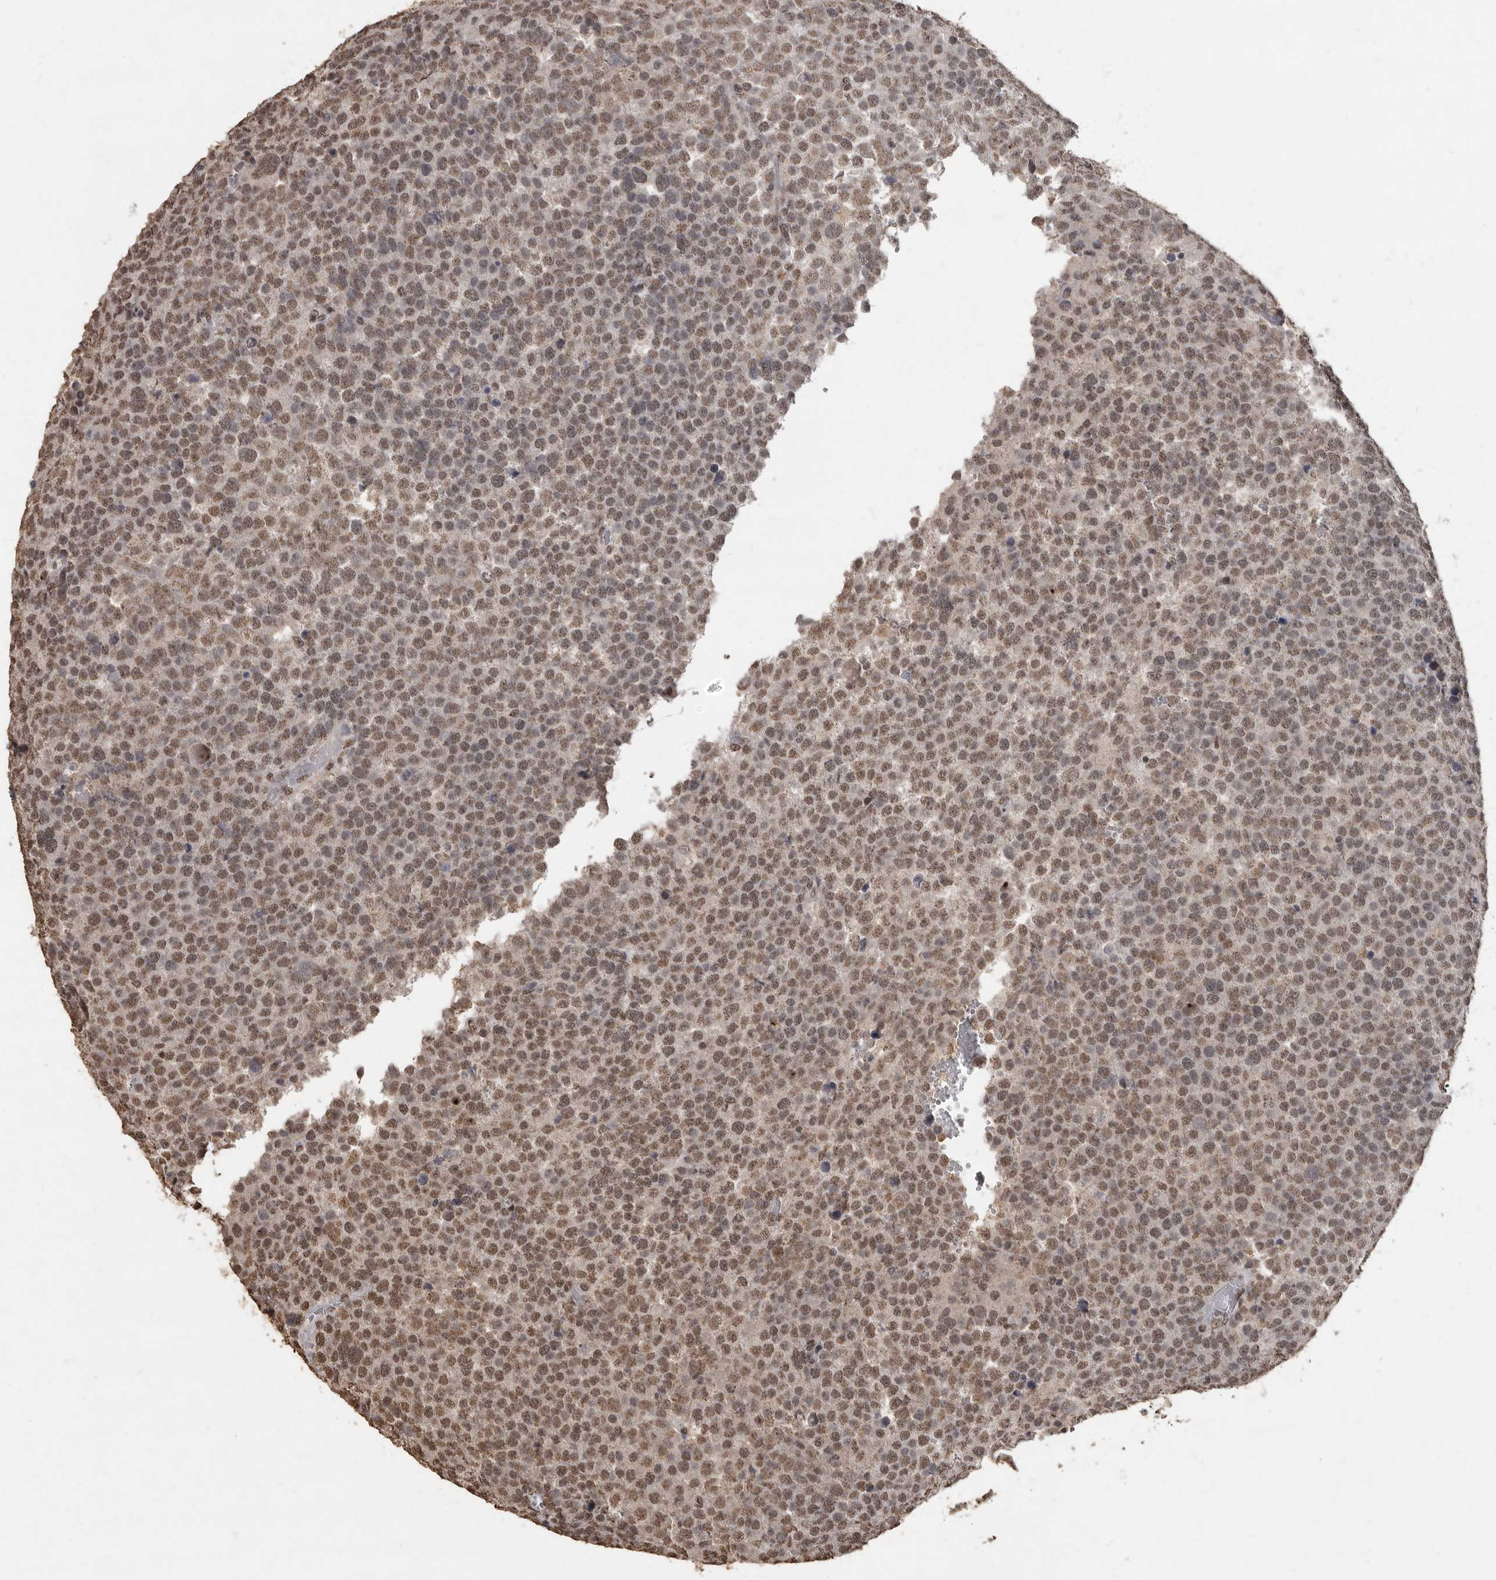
{"staining": {"intensity": "moderate", "quantity": ">75%", "location": "nuclear"}, "tissue": "testis cancer", "cell_type": "Tumor cells", "image_type": "cancer", "snomed": [{"axis": "morphology", "description": "Seminoma, NOS"}, {"axis": "topography", "description": "Testis"}], "caption": "Testis cancer stained with immunohistochemistry displays moderate nuclear staining in approximately >75% of tumor cells.", "gene": "NBL1", "patient": {"sex": "male", "age": 71}}